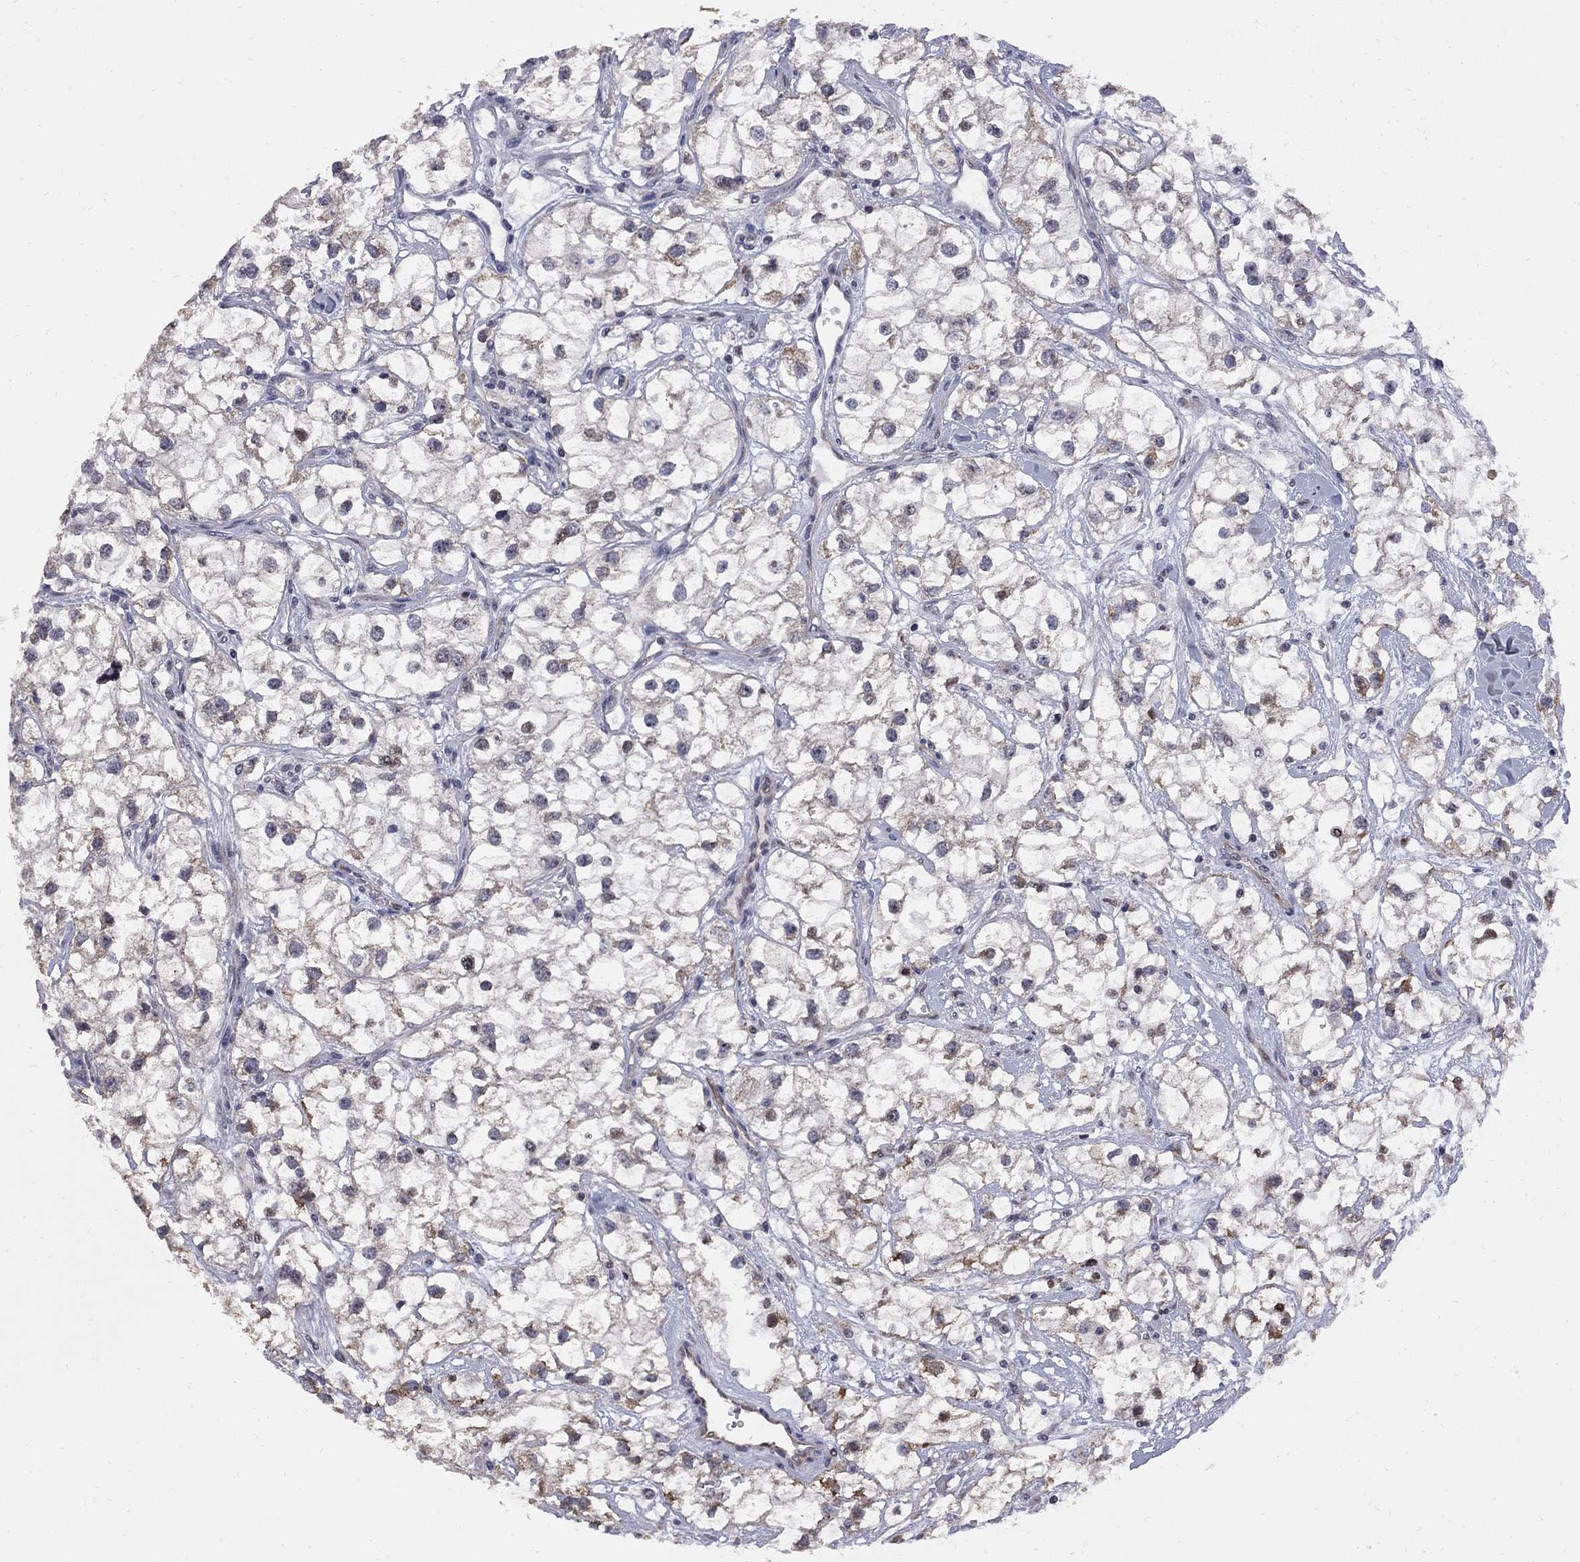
{"staining": {"intensity": "negative", "quantity": "none", "location": "none"}, "tissue": "renal cancer", "cell_type": "Tumor cells", "image_type": "cancer", "snomed": [{"axis": "morphology", "description": "Adenocarcinoma, NOS"}, {"axis": "topography", "description": "Kidney"}], "caption": "This is a micrograph of IHC staining of adenocarcinoma (renal), which shows no expression in tumor cells.", "gene": "DHX33", "patient": {"sex": "male", "age": 59}}